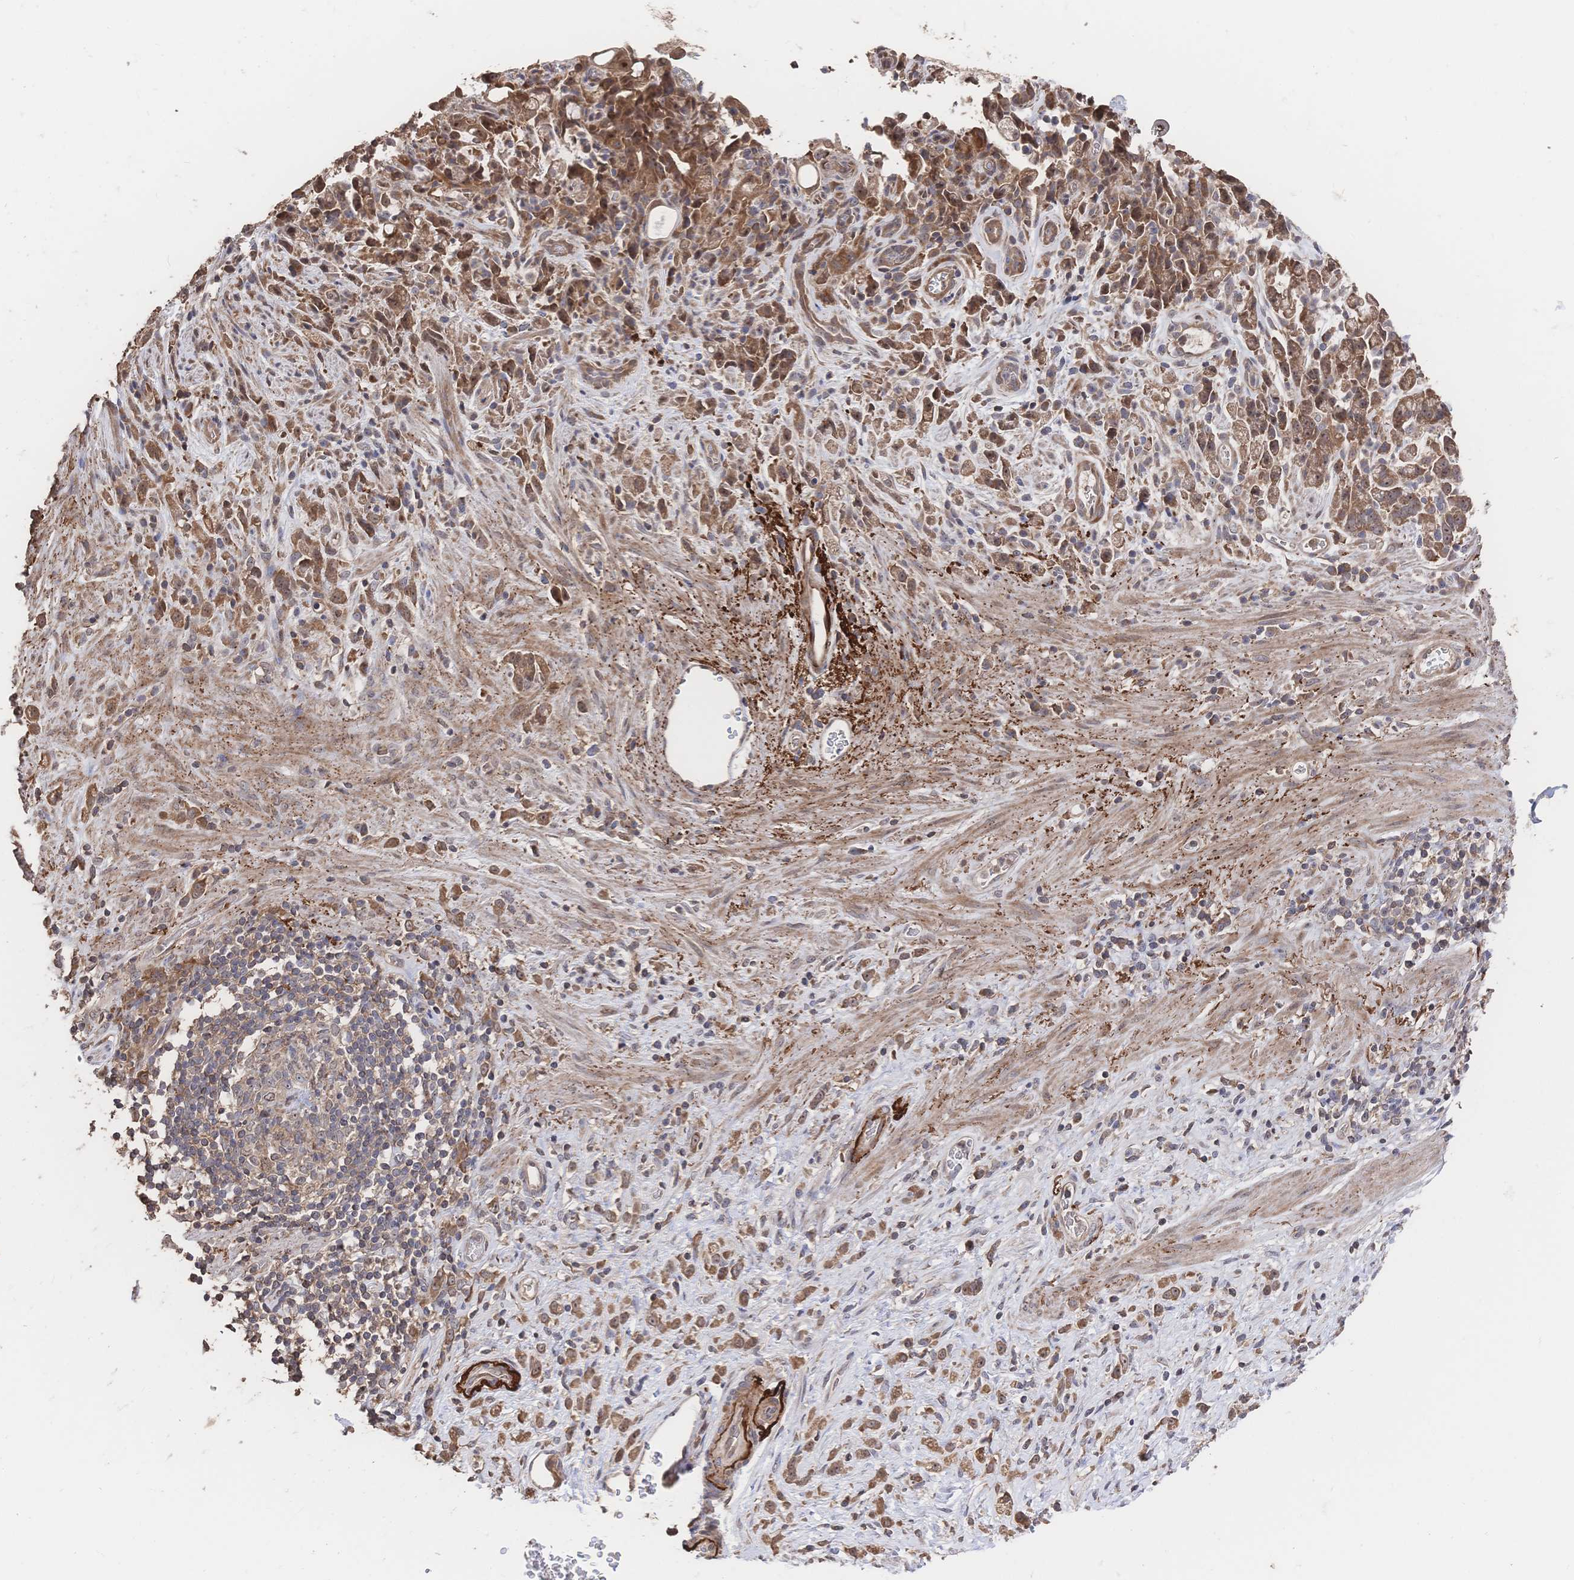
{"staining": {"intensity": "moderate", "quantity": ">75%", "location": "cytoplasmic/membranous,nuclear"}, "tissue": "stomach cancer", "cell_type": "Tumor cells", "image_type": "cancer", "snomed": [{"axis": "morphology", "description": "Adenocarcinoma, NOS"}, {"axis": "topography", "description": "Stomach"}], "caption": "Immunohistochemical staining of human stomach cancer exhibits medium levels of moderate cytoplasmic/membranous and nuclear protein expression in approximately >75% of tumor cells. Immunohistochemistry stains the protein in brown and the nuclei are stained blue.", "gene": "DNAJA4", "patient": {"sex": "female", "age": 60}}